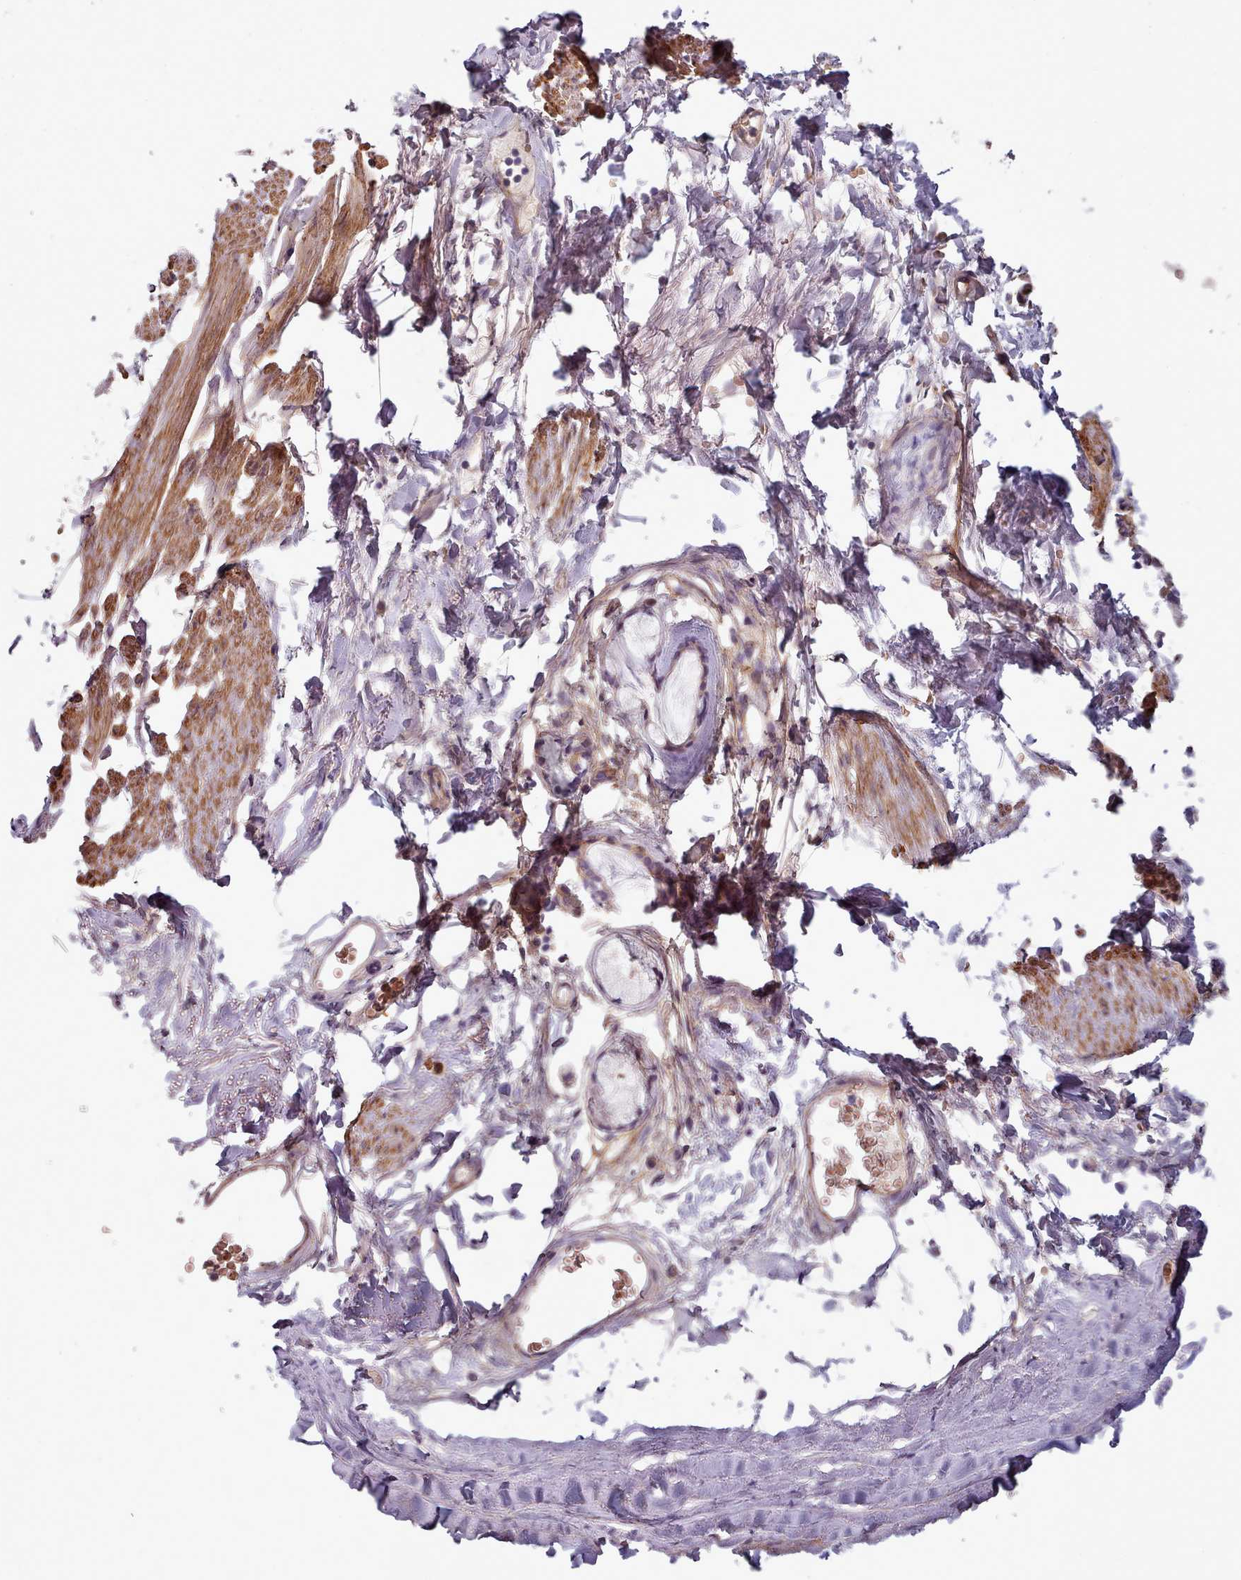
{"staining": {"intensity": "strong", "quantity": ">75%", "location": "nuclear"}, "tissue": "adipose tissue", "cell_type": "Adipocytes", "image_type": "normal", "snomed": [{"axis": "morphology", "description": "Normal tissue, NOS"}, {"axis": "topography", "description": "Lymph node"}, {"axis": "topography", "description": "Bronchus"}], "caption": "Immunohistochemistry (IHC) (DAB) staining of benign human adipose tissue demonstrates strong nuclear protein expression in approximately >75% of adipocytes.", "gene": "CLNS1A", "patient": {"sex": "male", "age": 63}}